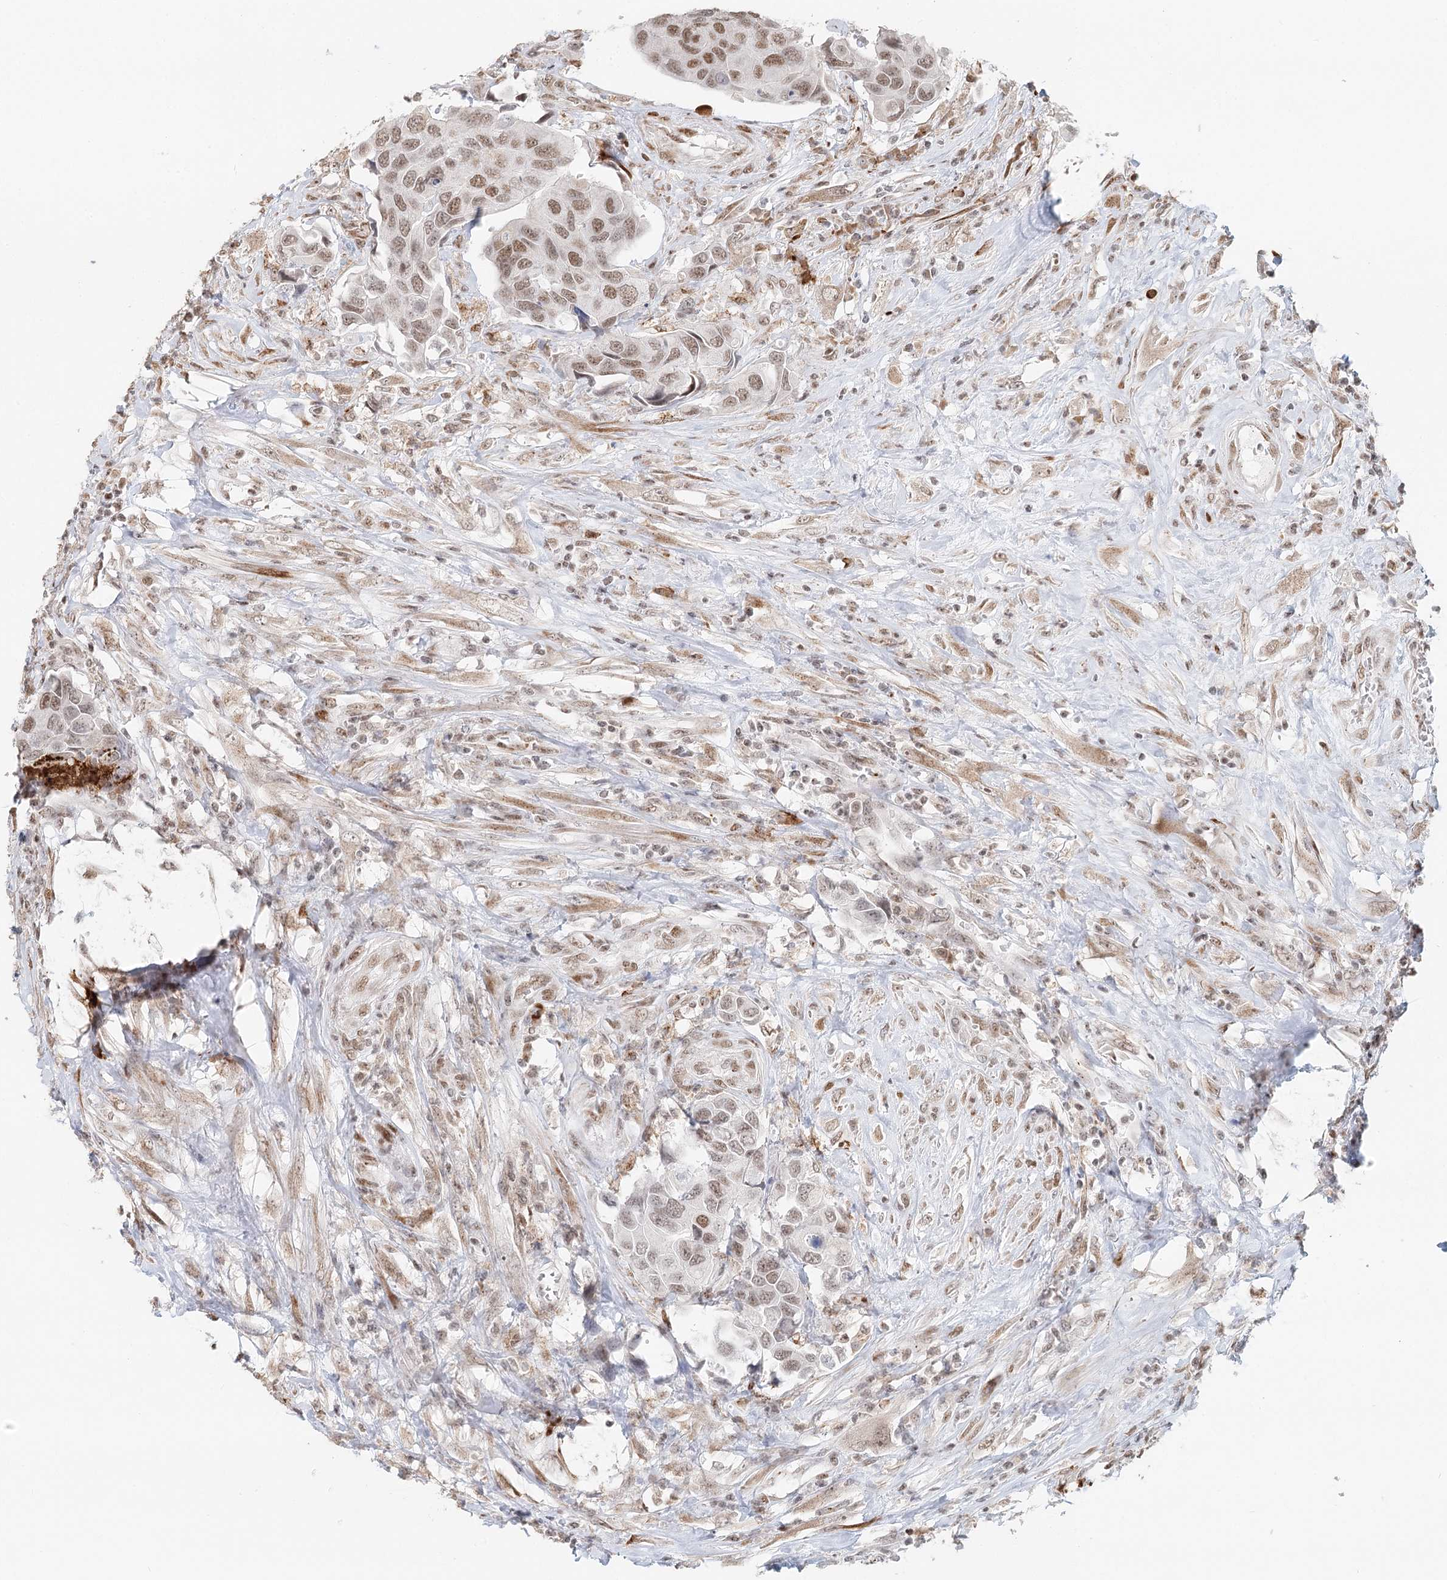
{"staining": {"intensity": "moderate", "quantity": ">75%", "location": "nuclear"}, "tissue": "urothelial cancer", "cell_type": "Tumor cells", "image_type": "cancer", "snomed": [{"axis": "morphology", "description": "Urothelial carcinoma, High grade"}, {"axis": "topography", "description": "Urinary bladder"}], "caption": "Protein staining shows moderate nuclear staining in about >75% of tumor cells in urothelial carcinoma (high-grade). The staining was performed using DAB (3,3'-diaminobenzidine), with brown indicating positive protein expression. Nuclei are stained blue with hematoxylin.", "gene": "BNIP5", "patient": {"sex": "male", "age": 74}}